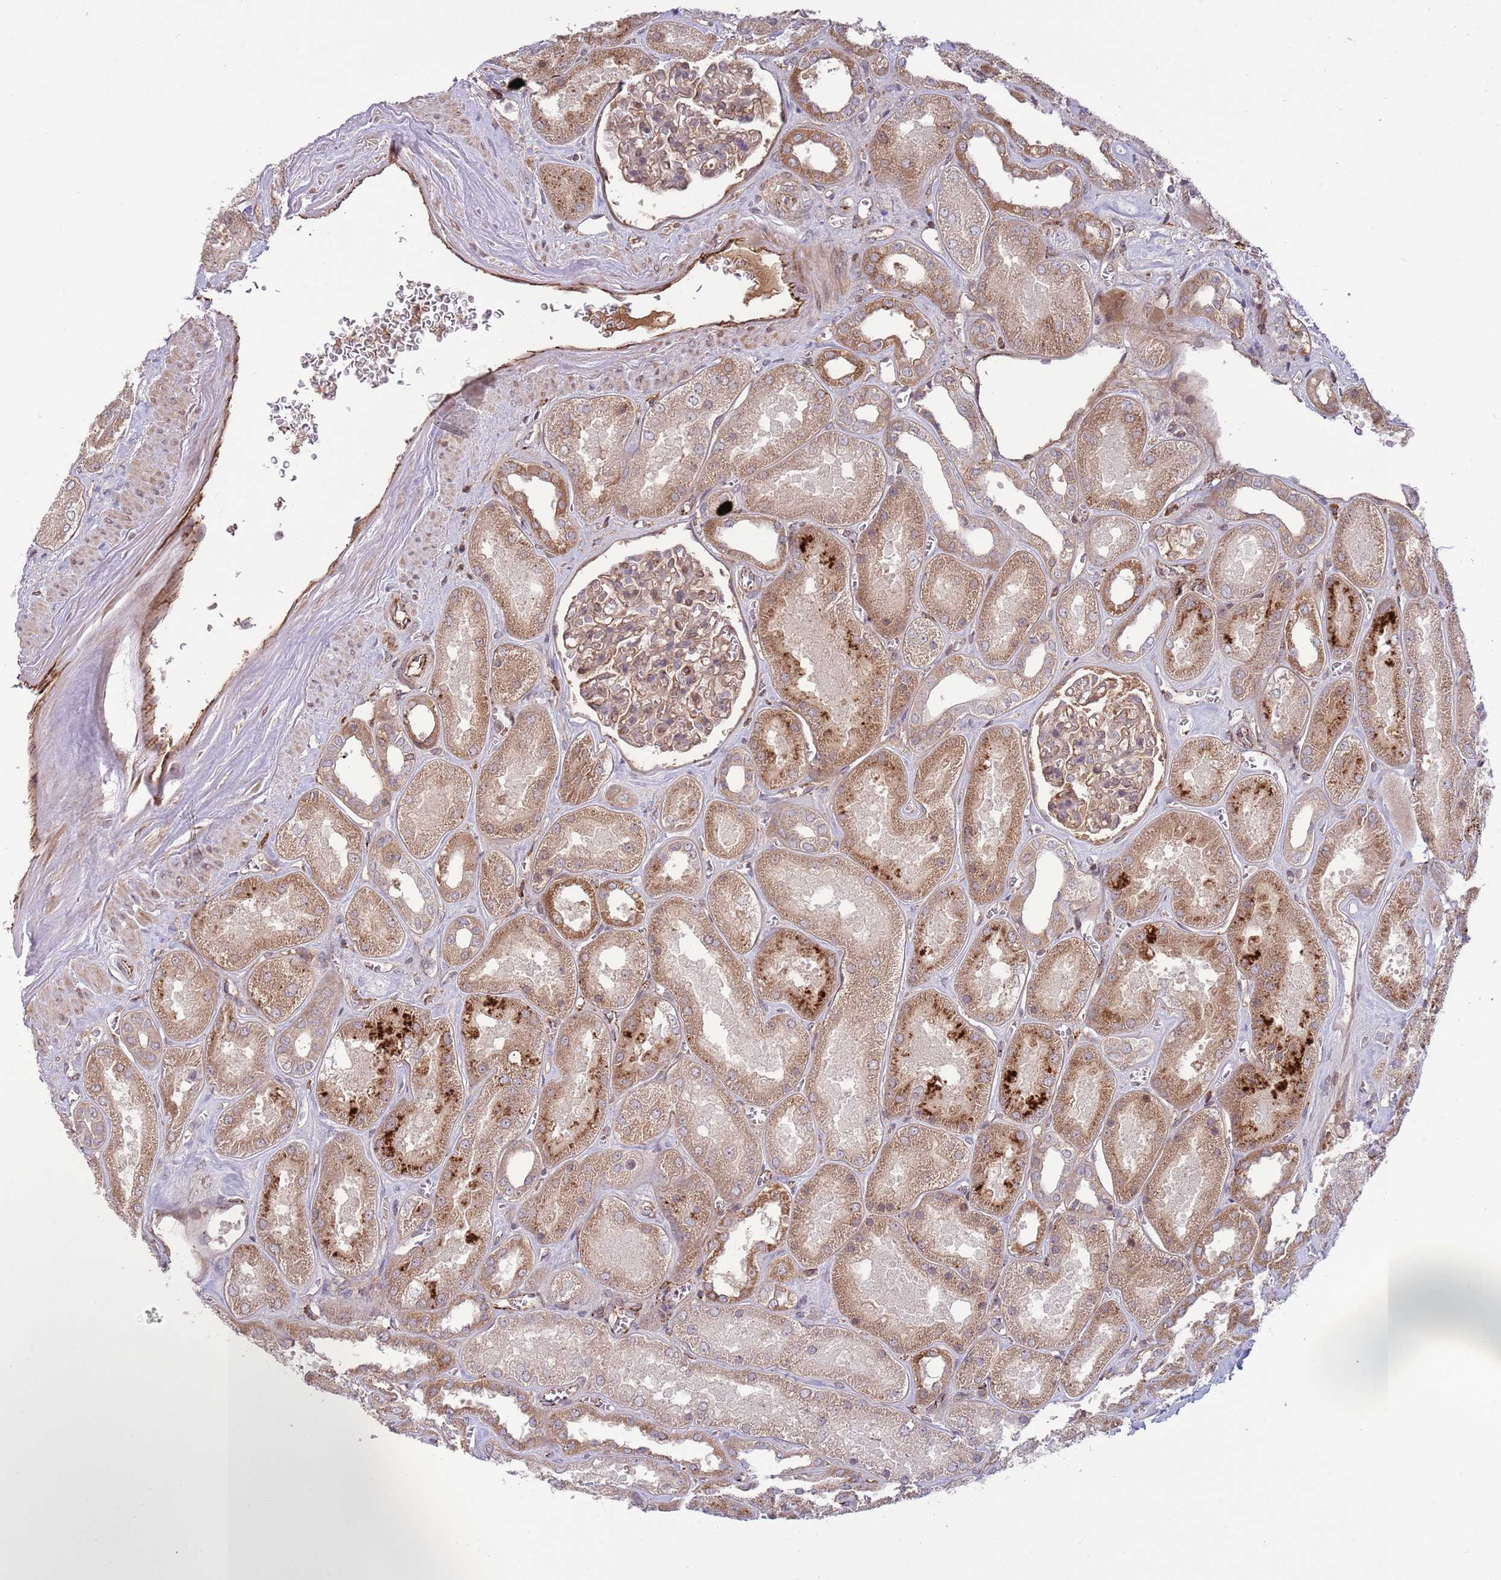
{"staining": {"intensity": "moderate", "quantity": "25%-75%", "location": "cytoplasmic/membranous"}, "tissue": "kidney", "cell_type": "Cells in glomeruli", "image_type": "normal", "snomed": [{"axis": "morphology", "description": "Normal tissue, NOS"}, {"axis": "morphology", "description": "Adenocarcinoma, NOS"}, {"axis": "topography", "description": "Kidney"}], "caption": "Unremarkable kidney was stained to show a protein in brown. There is medium levels of moderate cytoplasmic/membranous expression in about 25%-75% of cells in glomeruli.", "gene": "DPP10", "patient": {"sex": "female", "age": 68}}